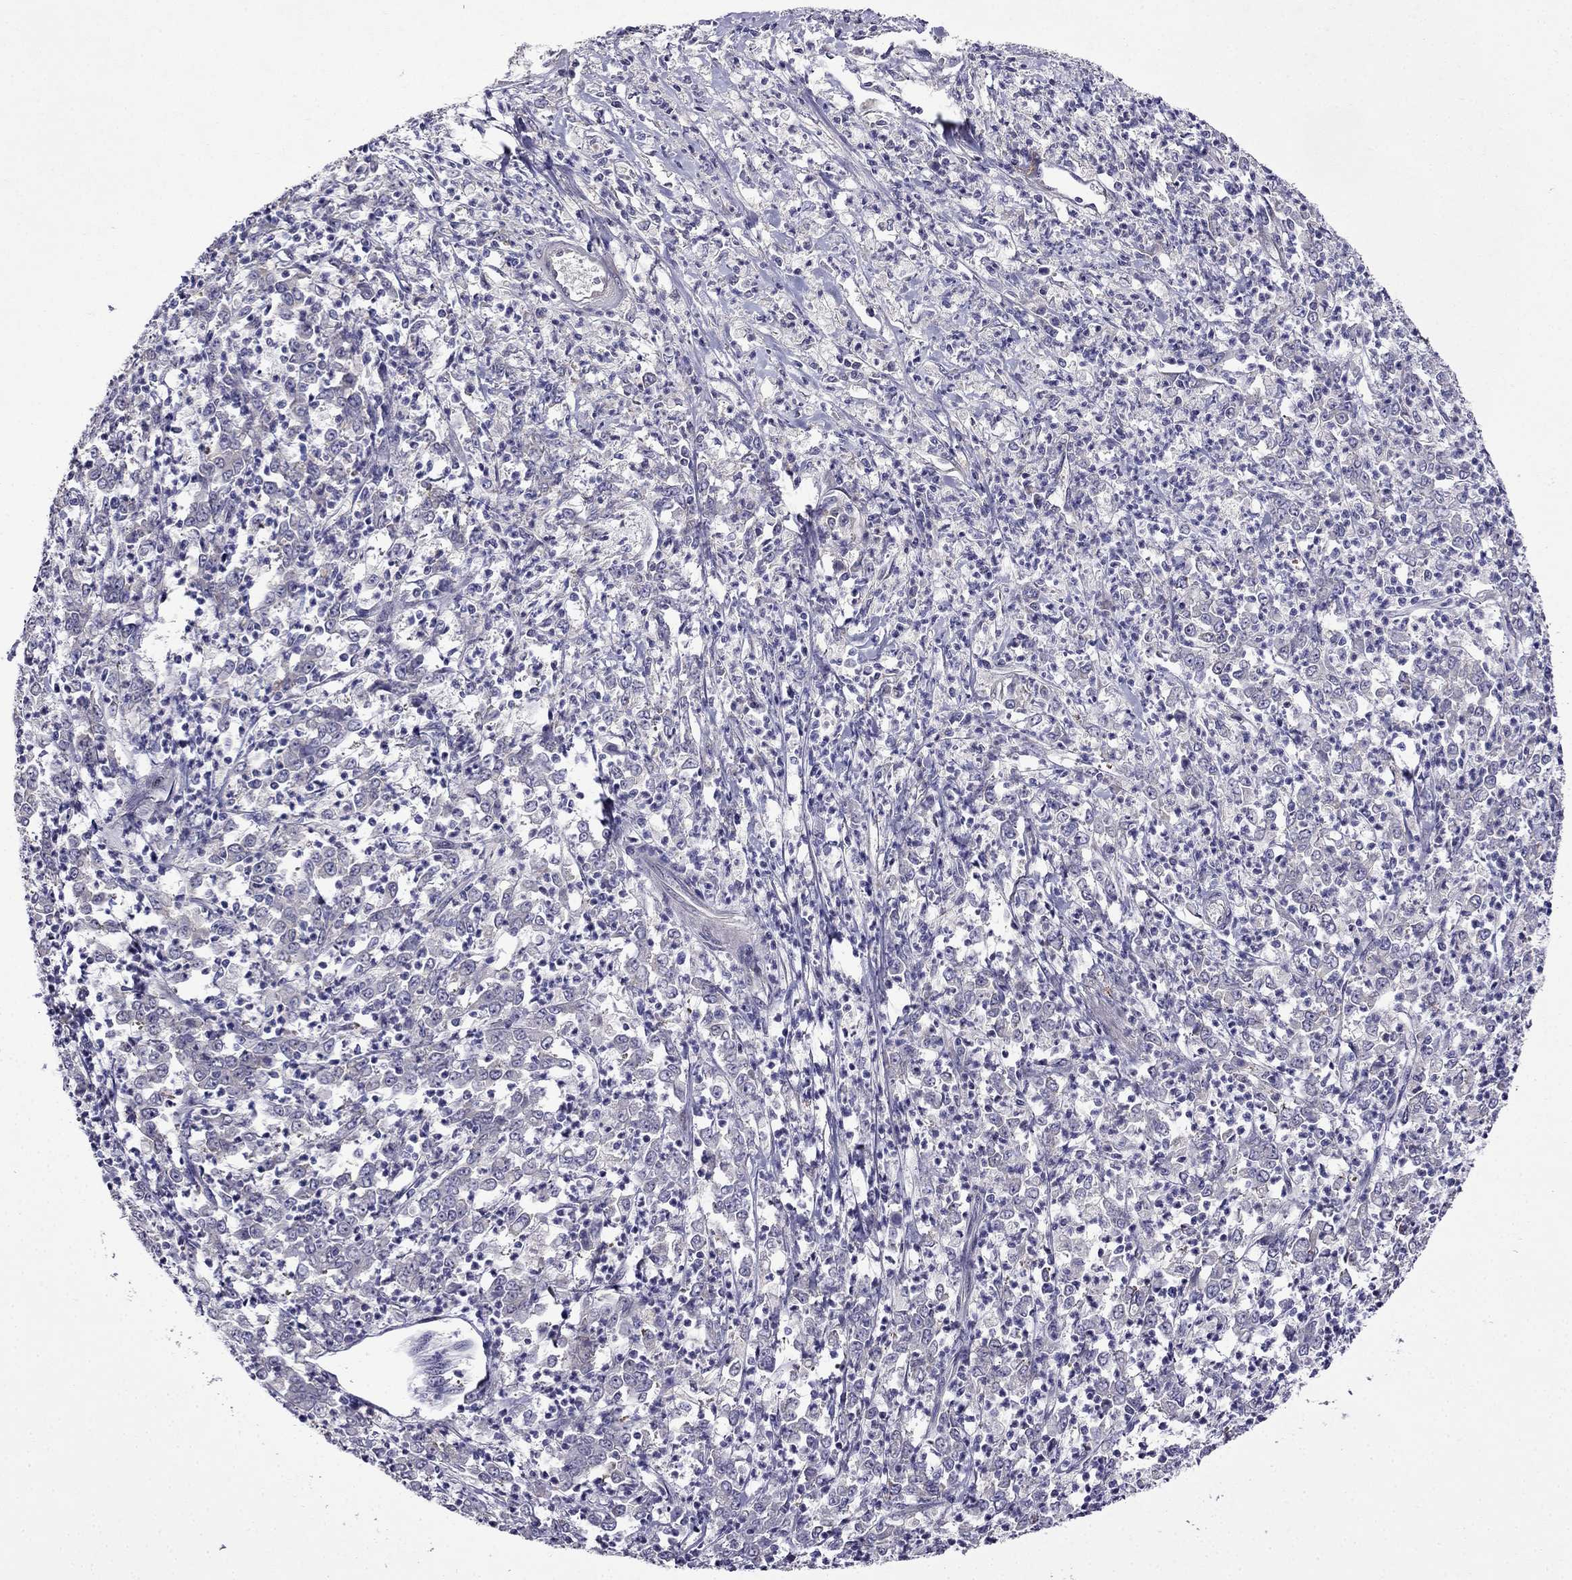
{"staining": {"intensity": "negative", "quantity": "none", "location": "none"}, "tissue": "stomach cancer", "cell_type": "Tumor cells", "image_type": "cancer", "snomed": [{"axis": "morphology", "description": "Adenocarcinoma, NOS"}, {"axis": "topography", "description": "Stomach, lower"}], "caption": "Tumor cells are negative for protein expression in human stomach cancer. (DAB immunohistochemistry (IHC) with hematoxylin counter stain).", "gene": "PI16", "patient": {"sex": "female", "age": 71}}